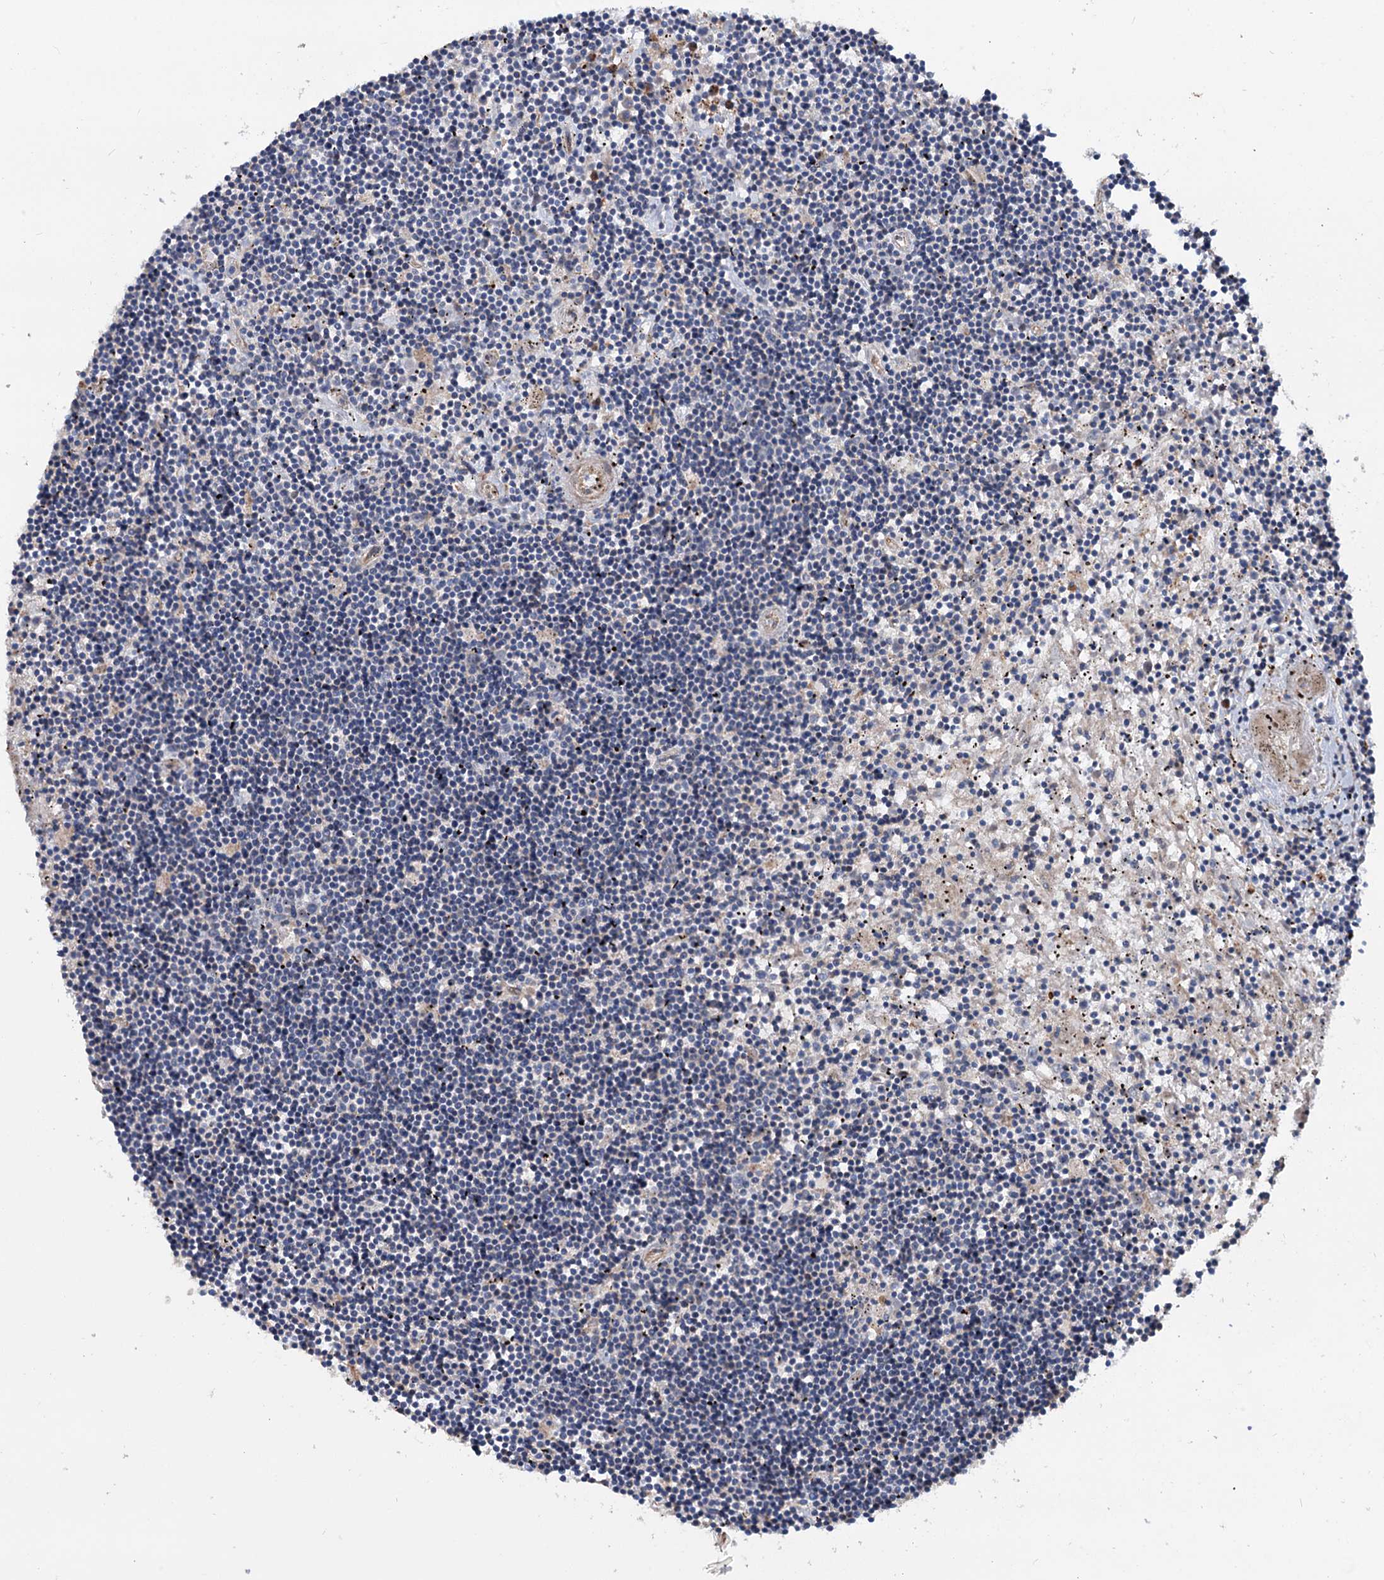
{"staining": {"intensity": "negative", "quantity": "none", "location": "none"}, "tissue": "lymphoma", "cell_type": "Tumor cells", "image_type": "cancer", "snomed": [{"axis": "morphology", "description": "Malignant lymphoma, non-Hodgkin's type, Low grade"}, {"axis": "topography", "description": "Spleen"}], "caption": "An immunohistochemistry (IHC) photomicrograph of malignant lymphoma, non-Hodgkin's type (low-grade) is shown. There is no staining in tumor cells of malignant lymphoma, non-Hodgkin's type (low-grade).", "gene": "PTDSS2", "patient": {"sex": "male", "age": 76}}